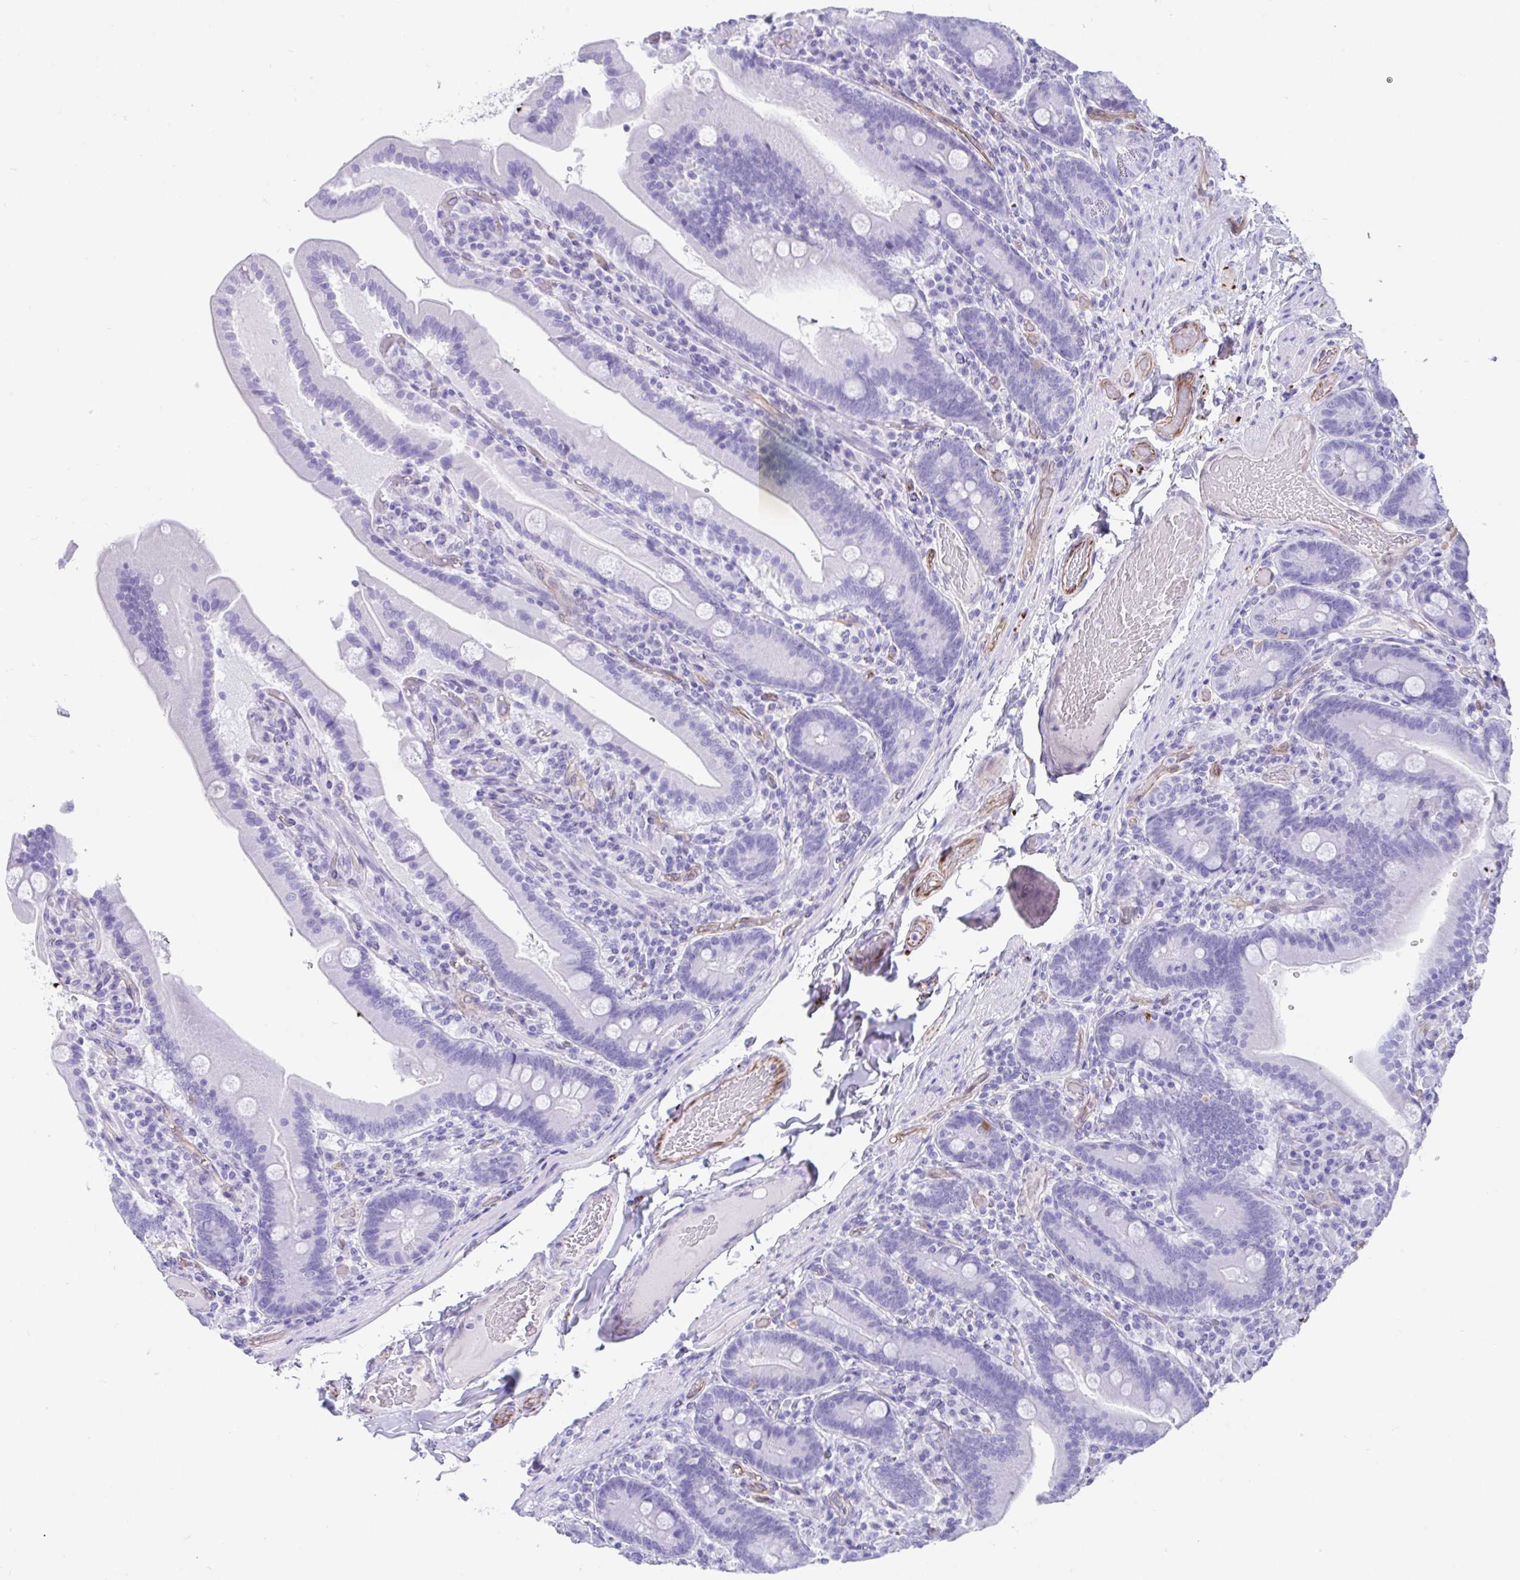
{"staining": {"intensity": "negative", "quantity": "none", "location": "none"}, "tissue": "duodenum", "cell_type": "Glandular cells", "image_type": "normal", "snomed": [{"axis": "morphology", "description": "Normal tissue, NOS"}, {"axis": "topography", "description": "Duodenum"}], "caption": "Immunohistochemical staining of benign human duodenum reveals no significant positivity in glandular cells.", "gene": "FAM107A", "patient": {"sex": "female", "age": 62}}